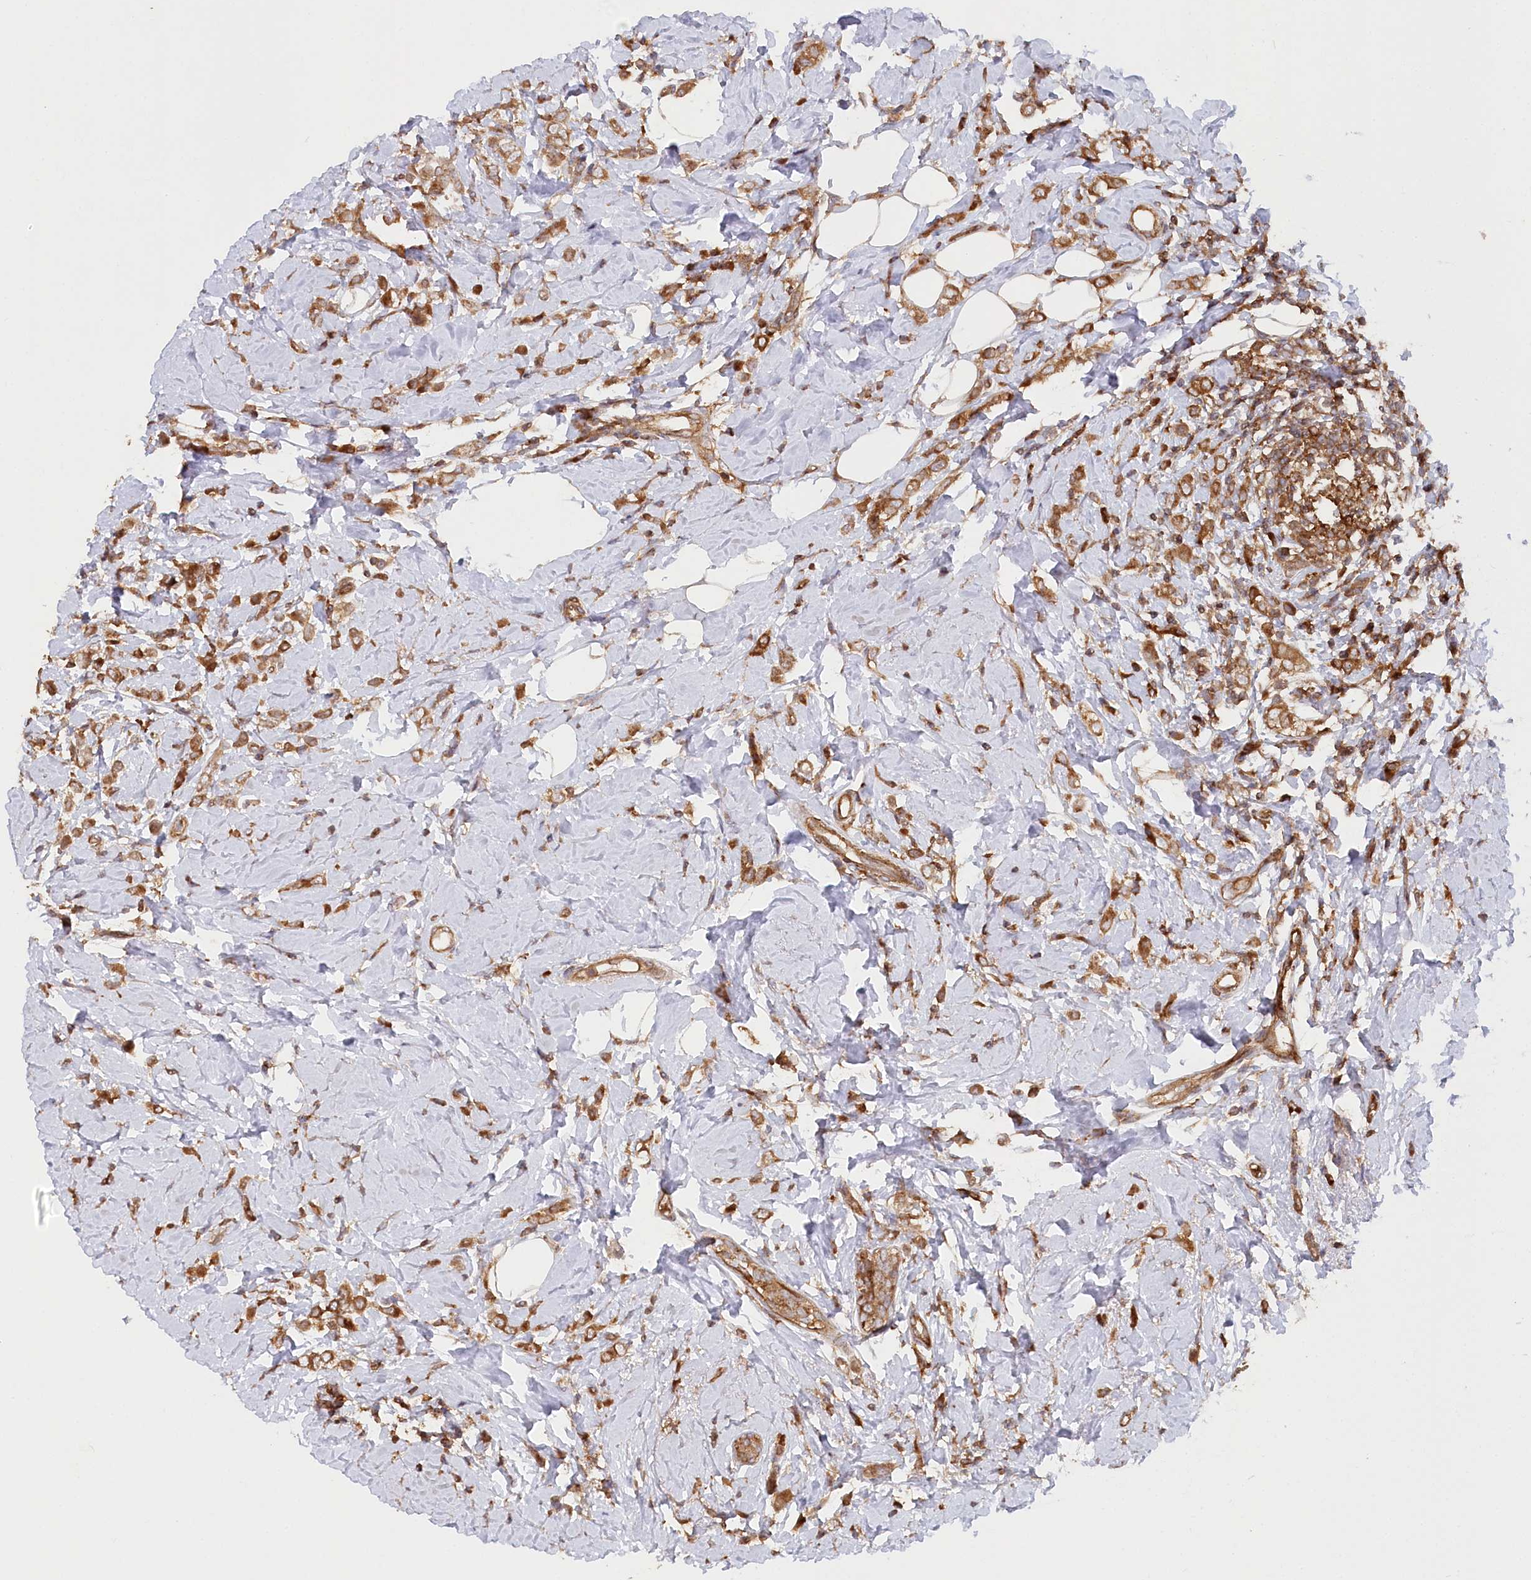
{"staining": {"intensity": "moderate", "quantity": ">75%", "location": "cytoplasmic/membranous"}, "tissue": "breast cancer", "cell_type": "Tumor cells", "image_type": "cancer", "snomed": [{"axis": "morphology", "description": "Lobular carcinoma"}, {"axis": "topography", "description": "Breast"}], "caption": "Immunohistochemistry (IHC) of breast cancer demonstrates medium levels of moderate cytoplasmic/membranous staining in about >75% of tumor cells.", "gene": "PAIP2", "patient": {"sex": "female", "age": 47}}